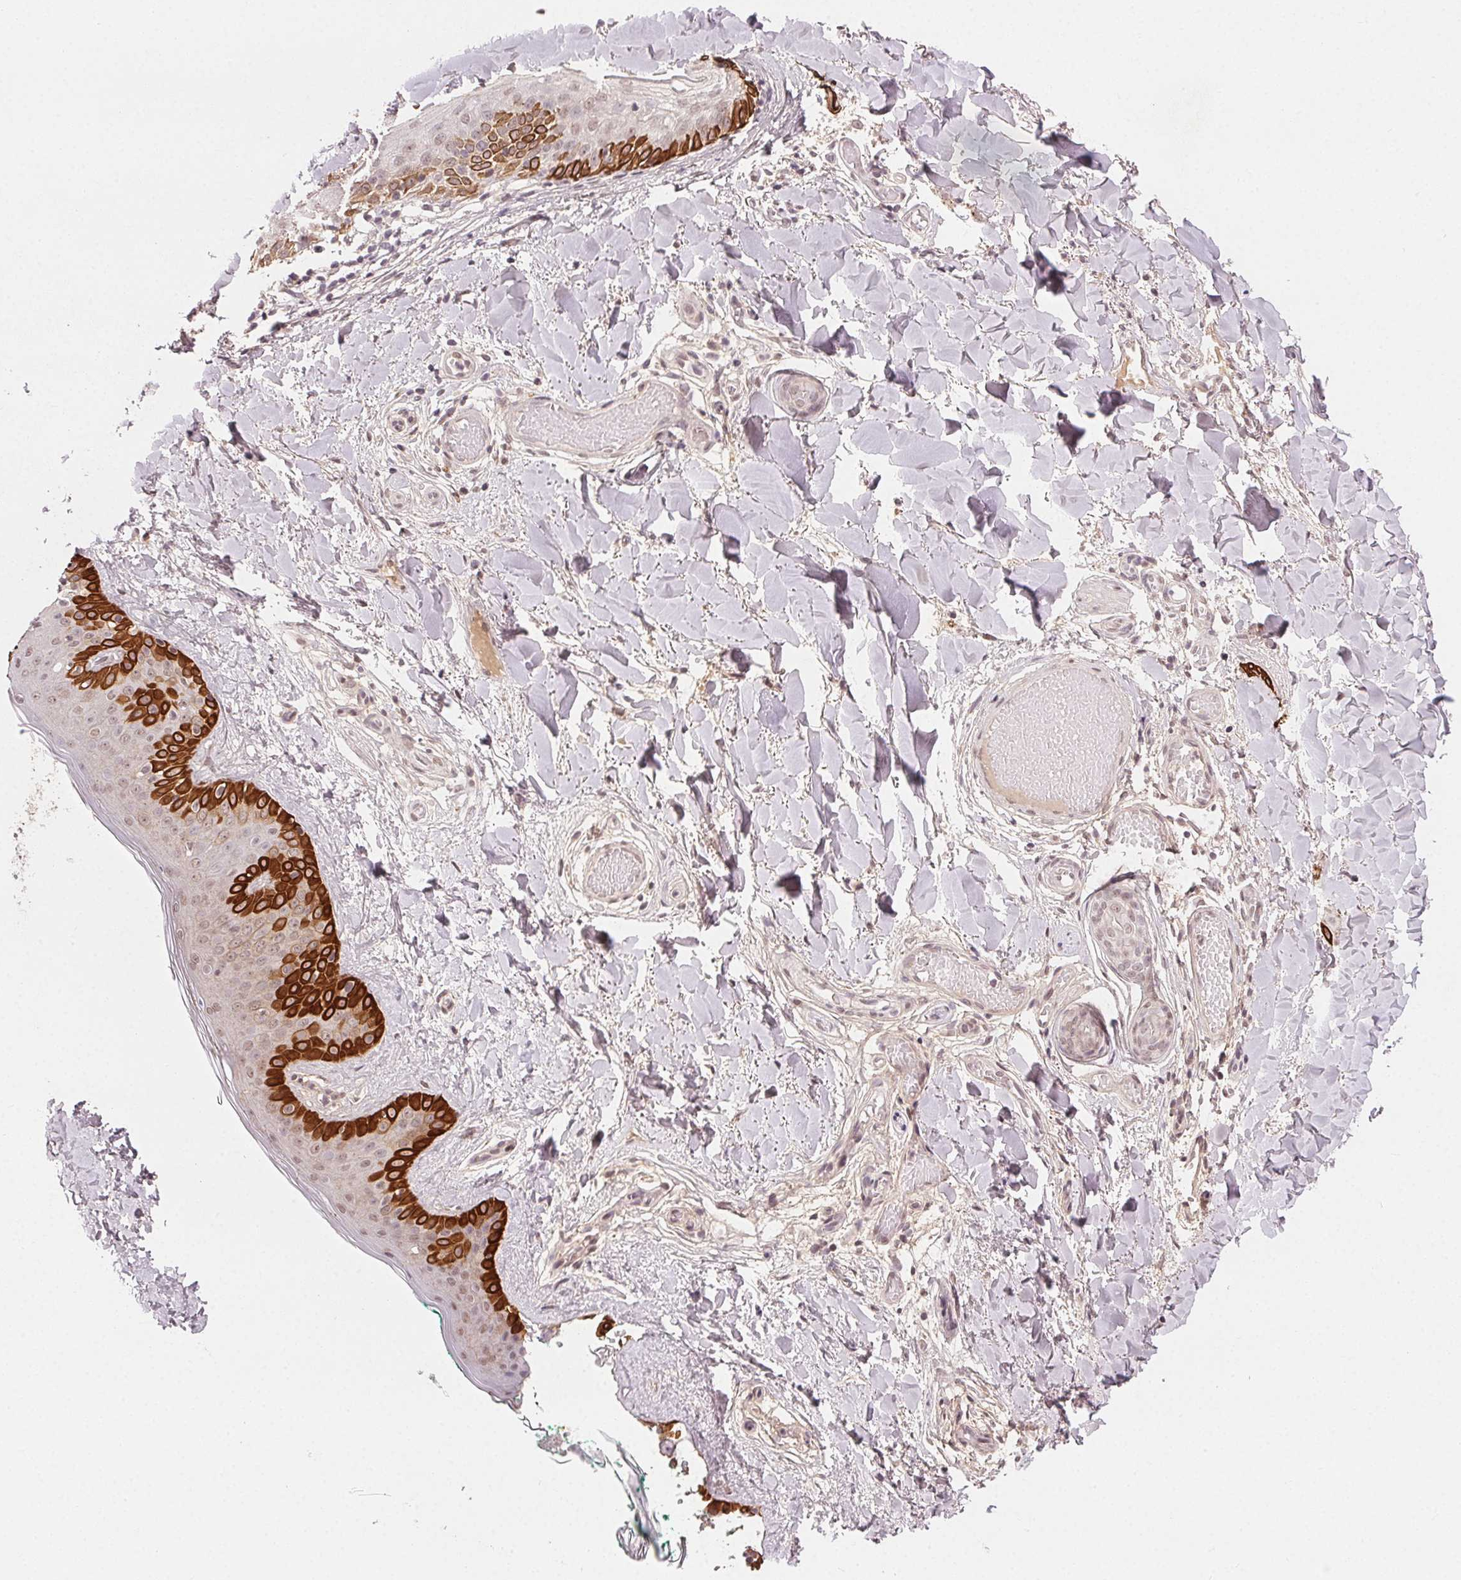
{"staining": {"intensity": "negative", "quantity": "none", "location": "none"}, "tissue": "skin", "cell_type": "Fibroblasts", "image_type": "normal", "snomed": [{"axis": "morphology", "description": "Normal tissue, NOS"}, {"axis": "topography", "description": "Skin"}], "caption": "Immunohistochemical staining of normal skin displays no significant staining in fibroblasts. (DAB (3,3'-diaminobenzidine) IHC with hematoxylin counter stain).", "gene": "TUB", "patient": {"sex": "female", "age": 34}}